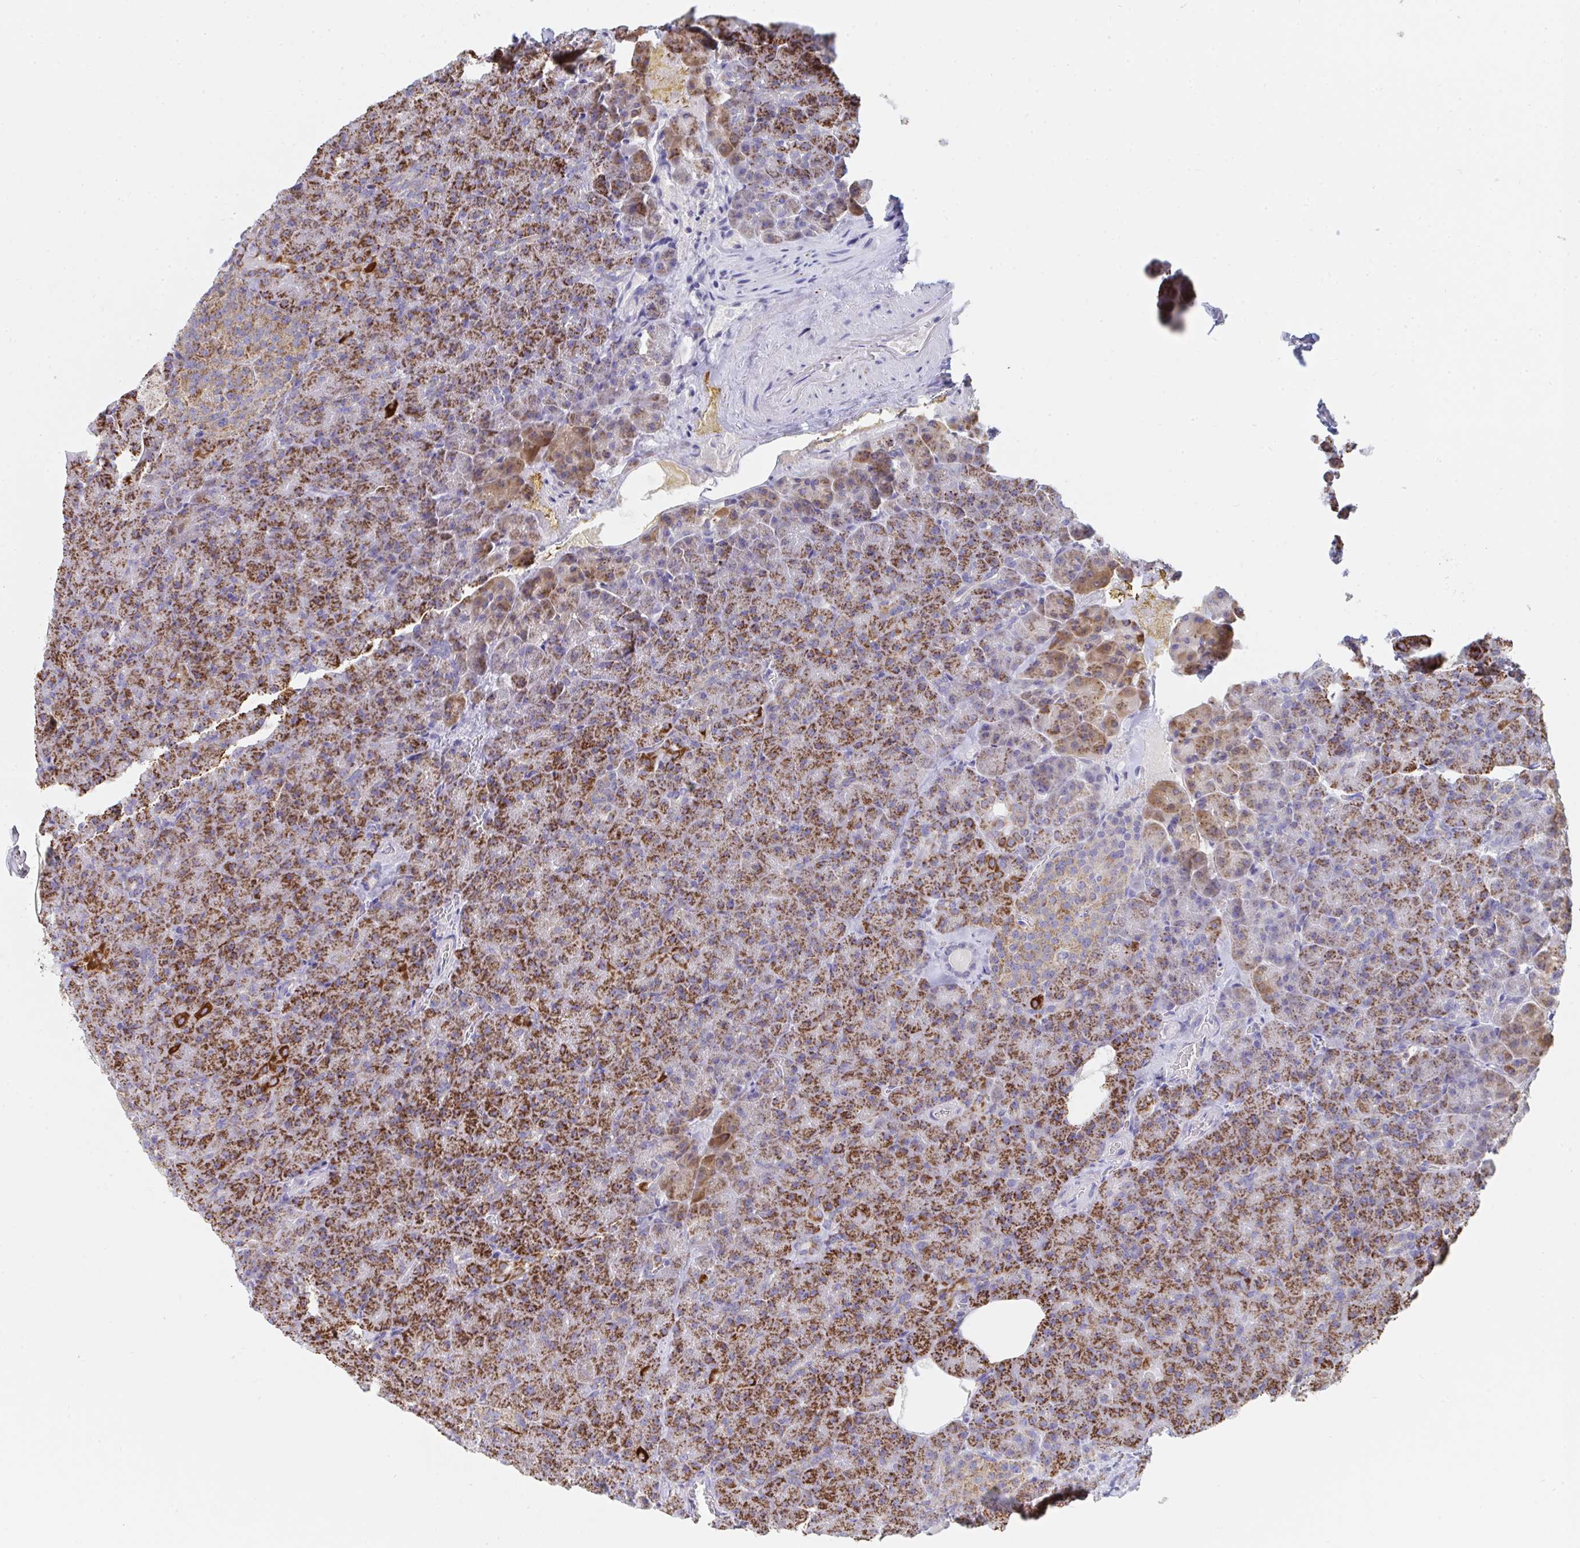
{"staining": {"intensity": "strong", "quantity": ">75%", "location": "cytoplasmic/membranous"}, "tissue": "pancreas", "cell_type": "Exocrine glandular cells", "image_type": "normal", "snomed": [{"axis": "morphology", "description": "Normal tissue, NOS"}, {"axis": "topography", "description": "Pancreas"}], "caption": "Immunohistochemical staining of normal human pancreas demonstrates strong cytoplasmic/membranous protein staining in approximately >75% of exocrine glandular cells.", "gene": "AIFM1", "patient": {"sex": "female", "age": 74}}